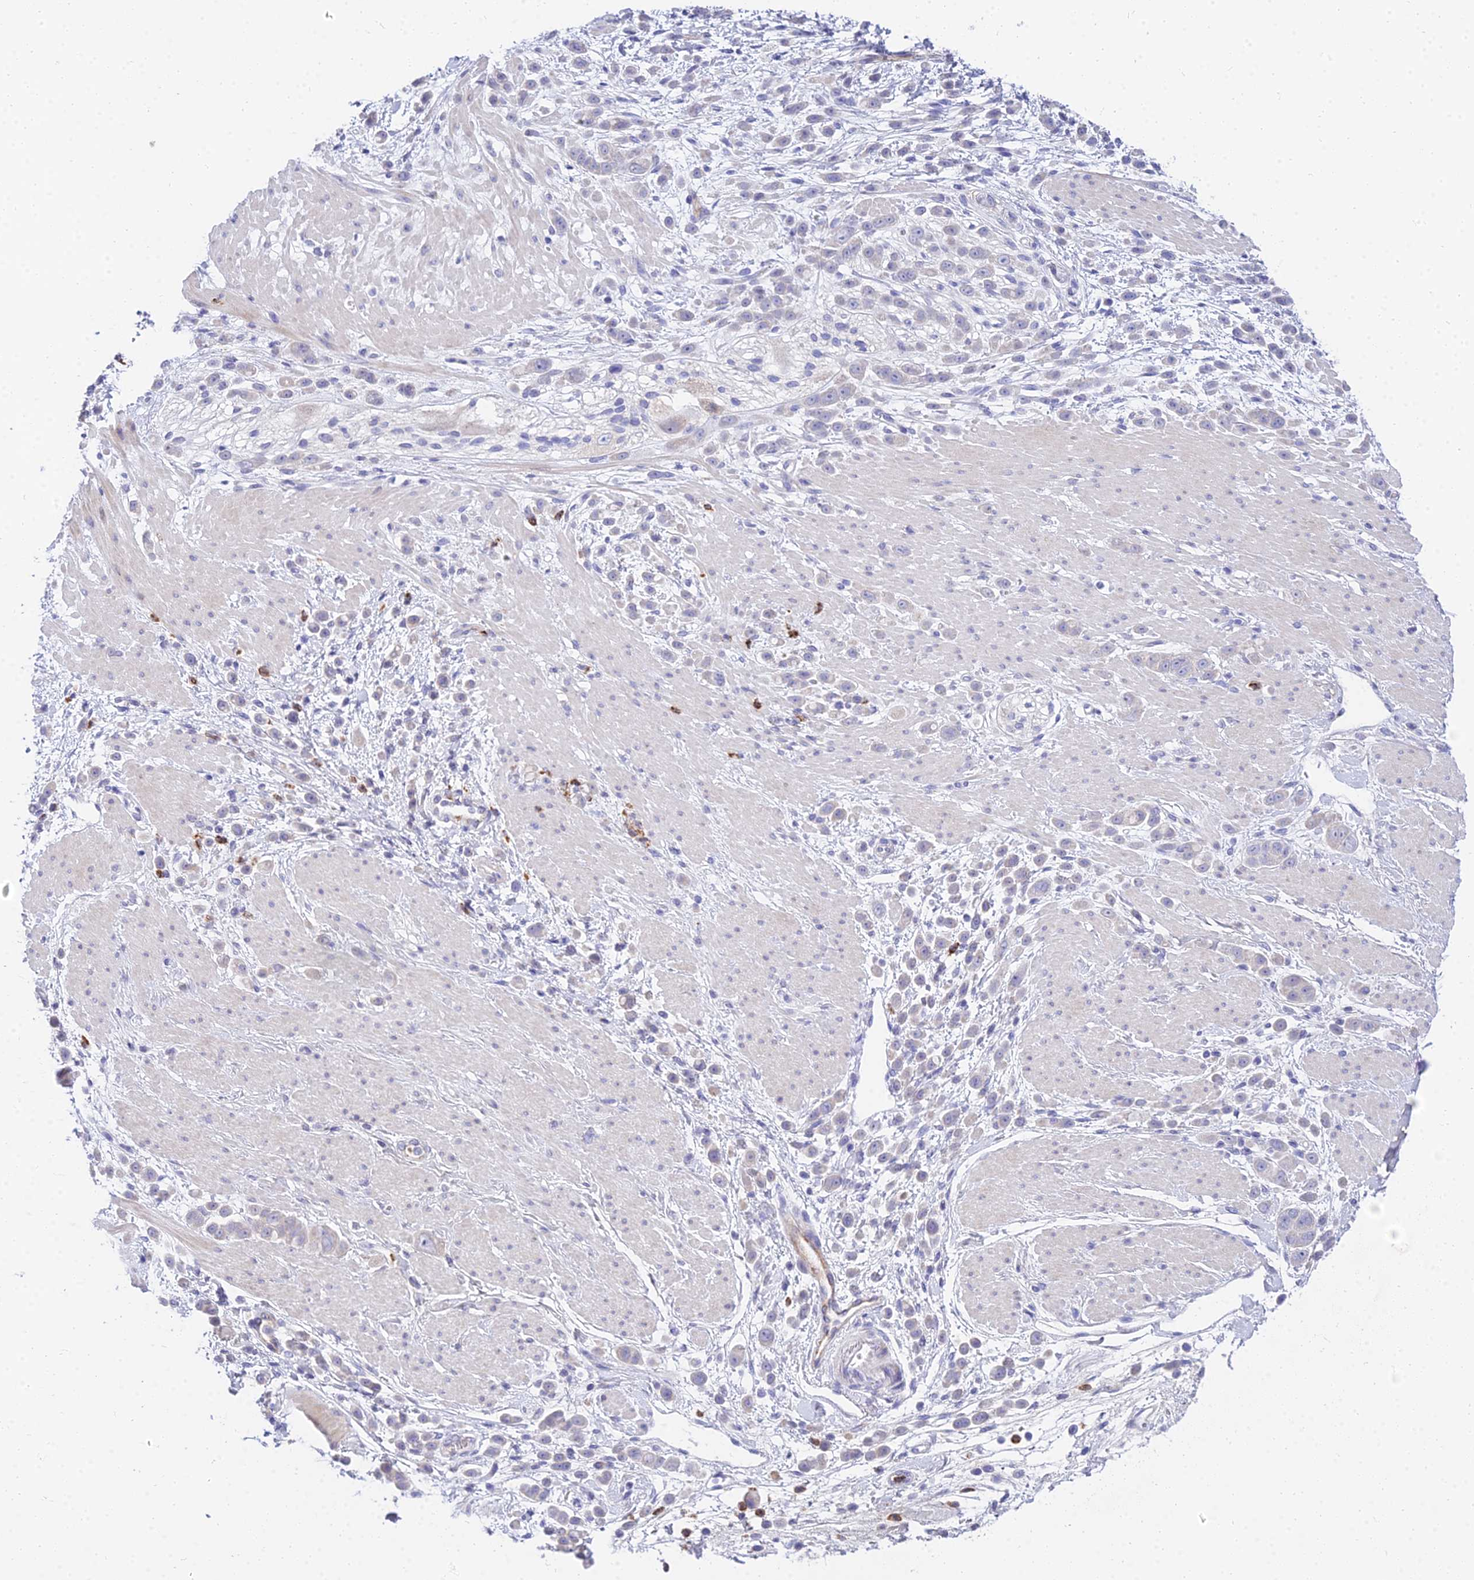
{"staining": {"intensity": "negative", "quantity": "none", "location": "none"}, "tissue": "pancreatic cancer", "cell_type": "Tumor cells", "image_type": "cancer", "snomed": [{"axis": "morphology", "description": "Normal tissue, NOS"}, {"axis": "morphology", "description": "Adenocarcinoma, NOS"}, {"axis": "topography", "description": "Pancreas"}], "caption": "There is no significant positivity in tumor cells of pancreatic adenocarcinoma. (Stains: DAB immunohistochemistry (IHC) with hematoxylin counter stain, Microscopy: brightfield microscopy at high magnification).", "gene": "VWC2L", "patient": {"sex": "female", "age": 64}}